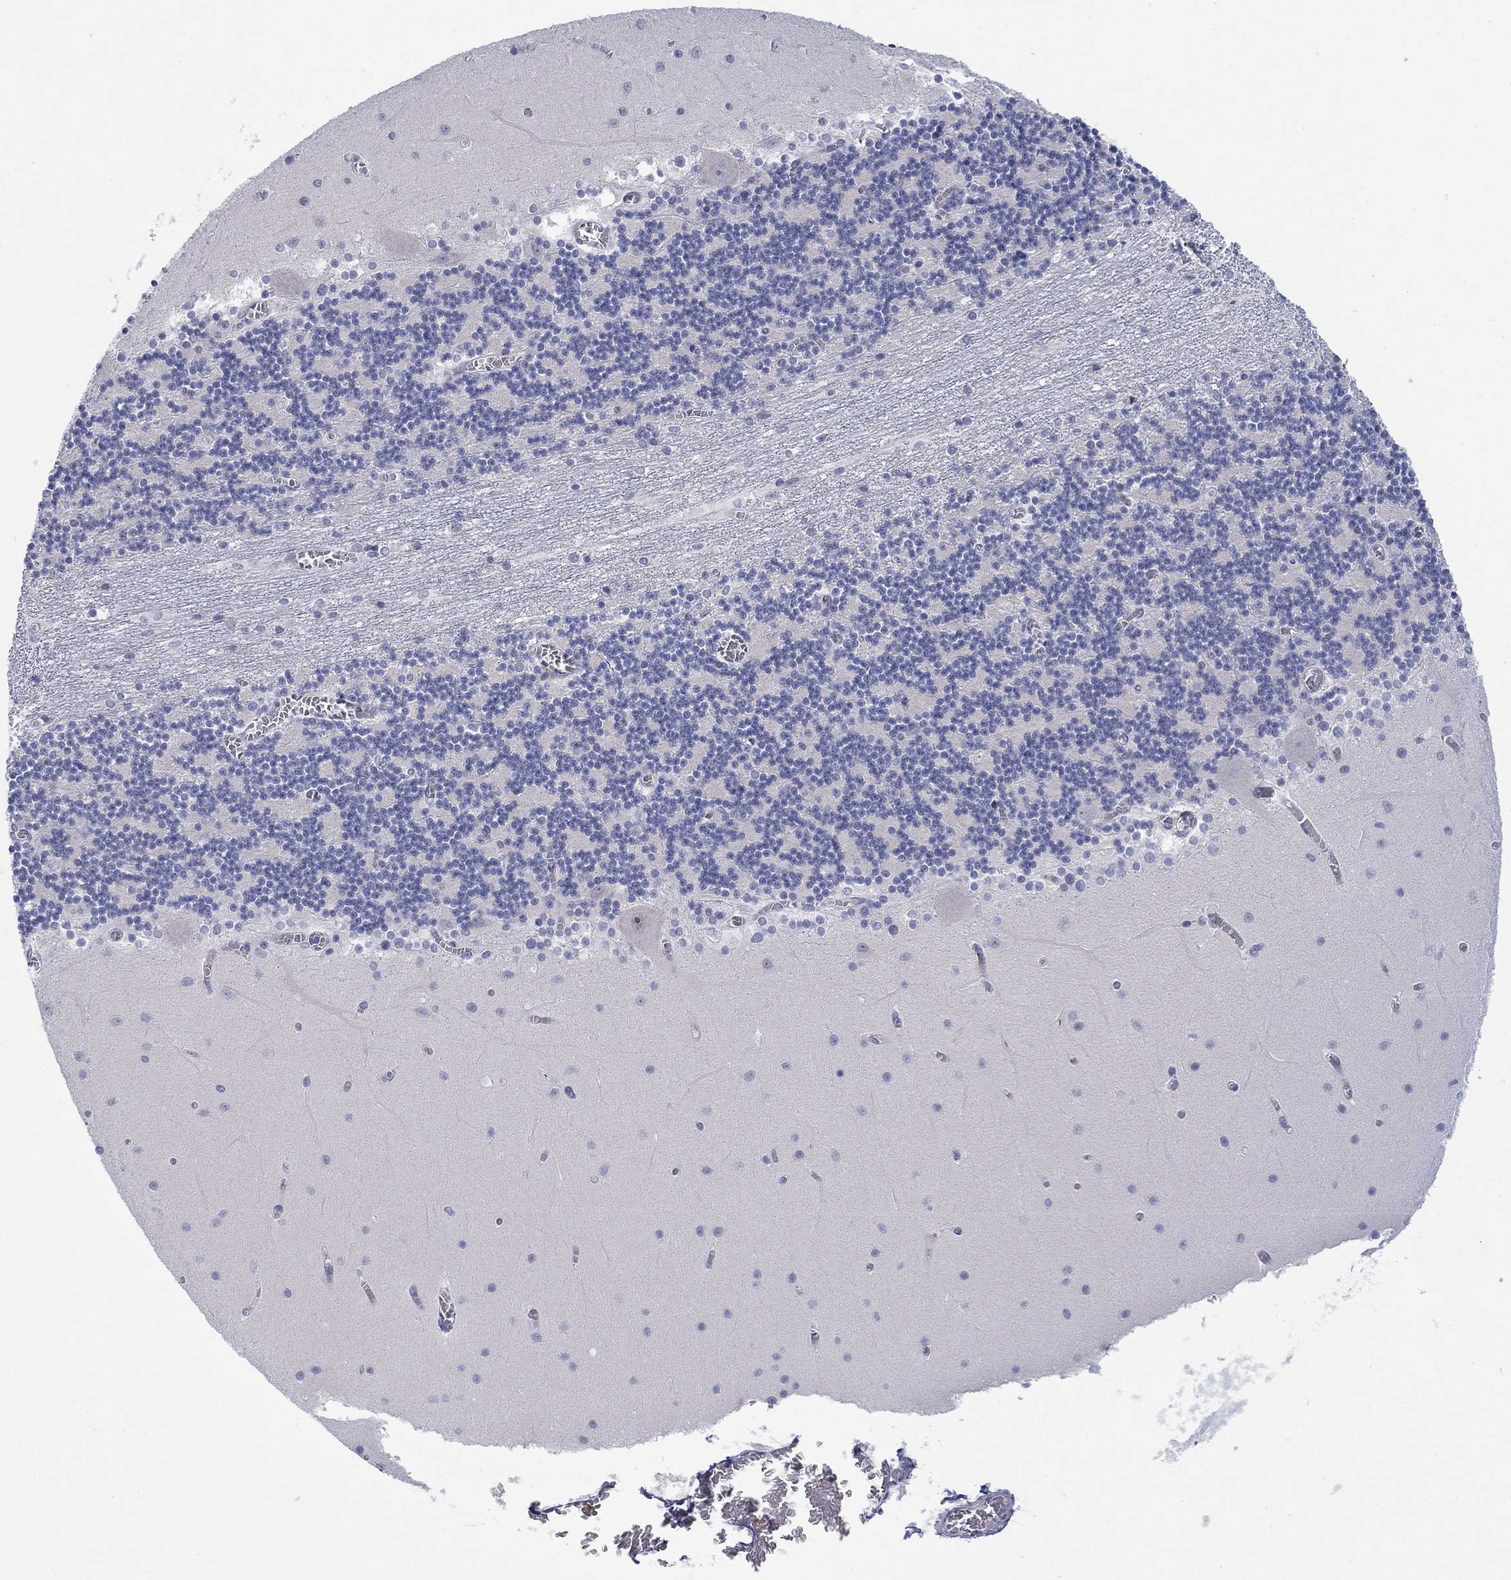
{"staining": {"intensity": "negative", "quantity": "none", "location": "none"}, "tissue": "cerebellum", "cell_type": "Cells in granular layer", "image_type": "normal", "snomed": [{"axis": "morphology", "description": "Normal tissue, NOS"}, {"axis": "topography", "description": "Cerebellum"}], "caption": "This is a histopathology image of immunohistochemistry (IHC) staining of unremarkable cerebellum, which shows no positivity in cells in granular layer.", "gene": "MTRFR", "patient": {"sex": "female", "age": 28}}